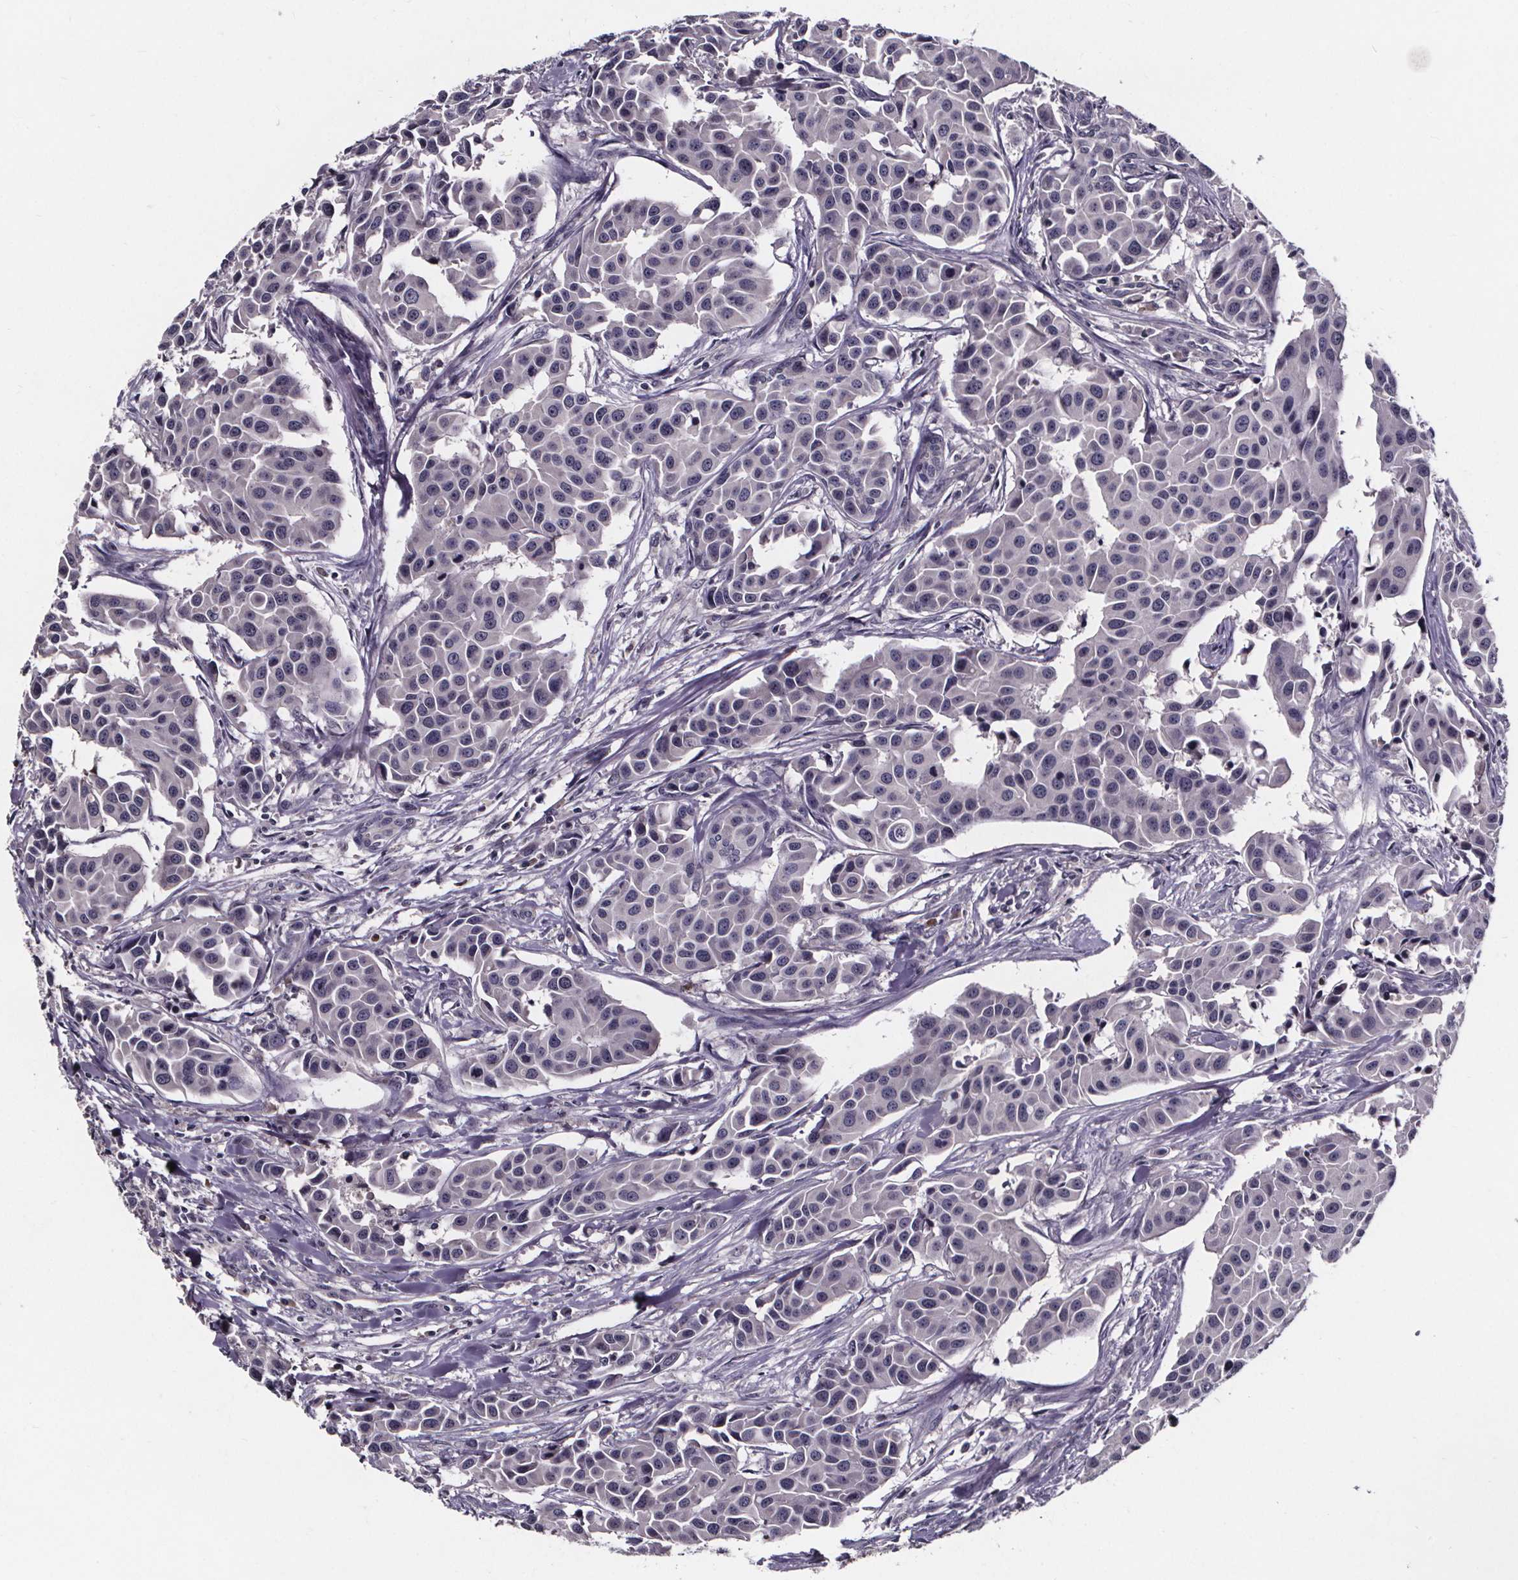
{"staining": {"intensity": "negative", "quantity": "none", "location": "none"}, "tissue": "head and neck cancer", "cell_type": "Tumor cells", "image_type": "cancer", "snomed": [{"axis": "morphology", "description": "Adenocarcinoma, NOS"}, {"axis": "topography", "description": "Head-Neck"}], "caption": "A photomicrograph of adenocarcinoma (head and neck) stained for a protein displays no brown staining in tumor cells. (Brightfield microscopy of DAB (3,3'-diaminobenzidine) IHC at high magnification).", "gene": "NPHP4", "patient": {"sex": "male", "age": 76}}